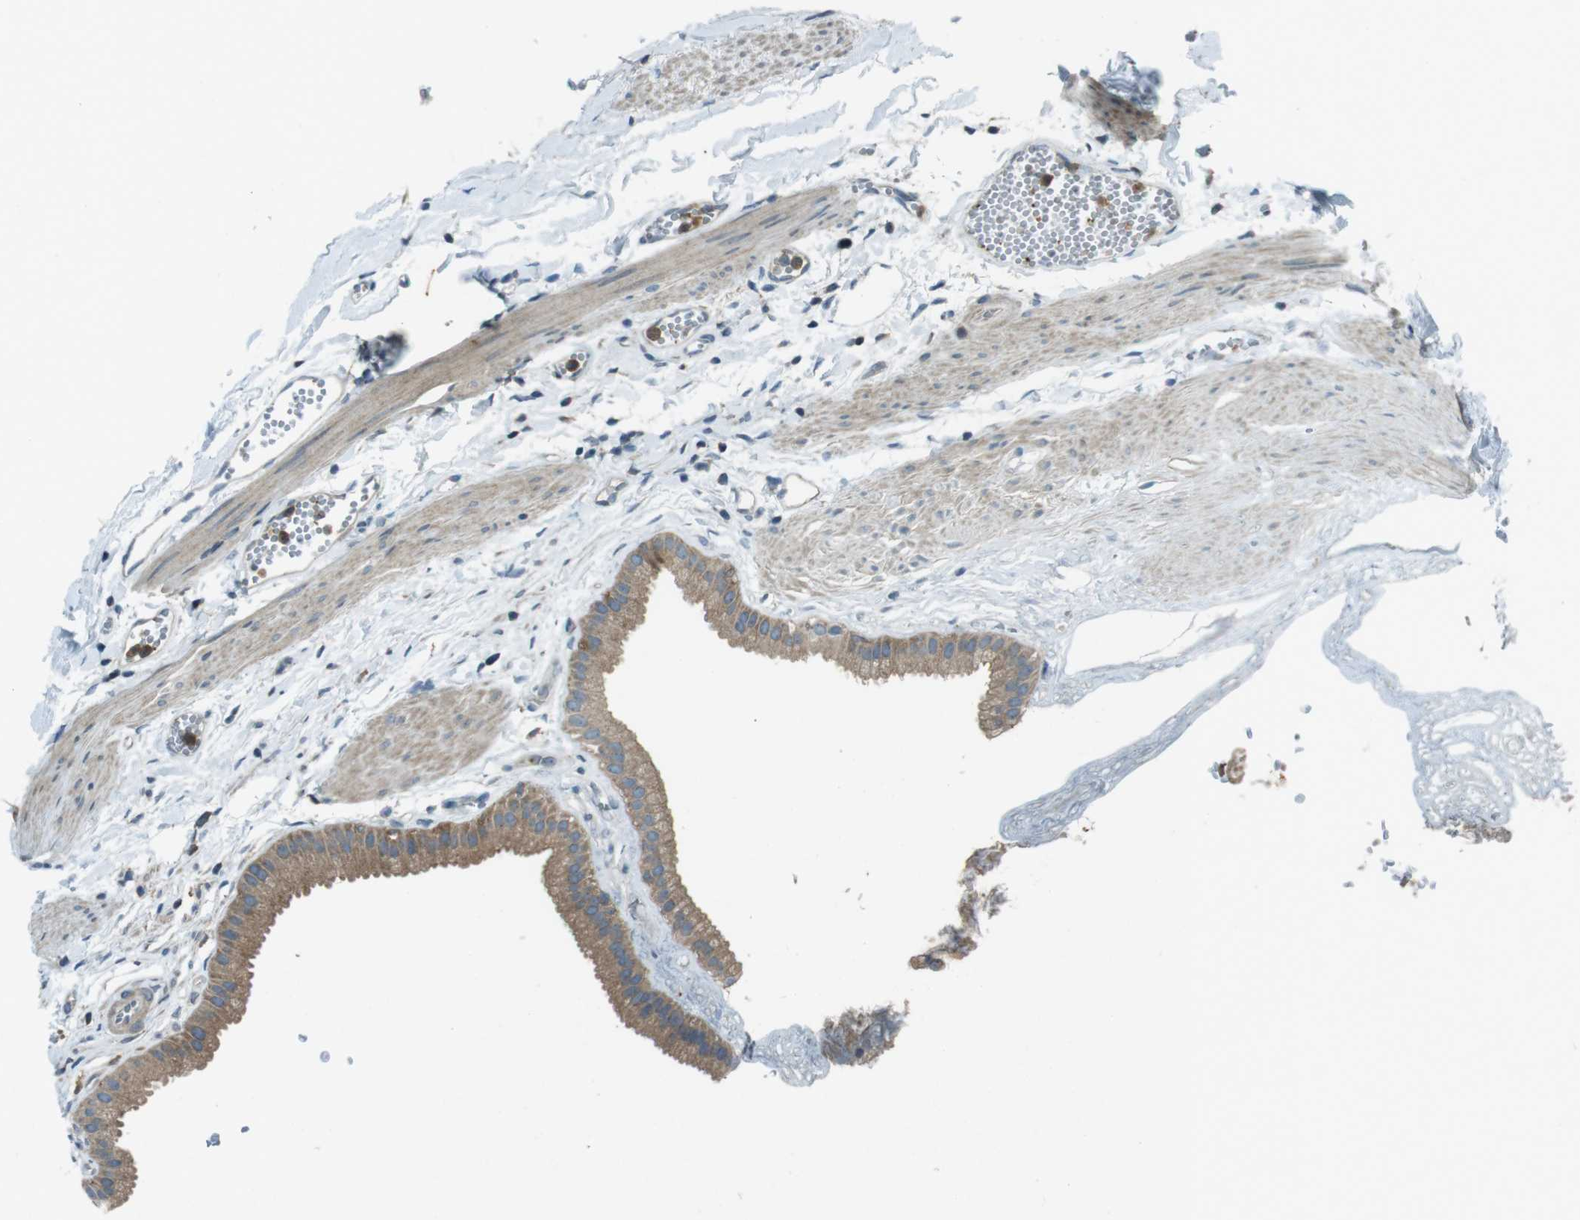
{"staining": {"intensity": "moderate", "quantity": ">75%", "location": "cytoplasmic/membranous"}, "tissue": "gallbladder", "cell_type": "Glandular cells", "image_type": "normal", "snomed": [{"axis": "morphology", "description": "Normal tissue, NOS"}, {"axis": "topography", "description": "Gallbladder"}], "caption": "Immunohistochemical staining of benign human gallbladder shows medium levels of moderate cytoplasmic/membranous expression in approximately >75% of glandular cells.", "gene": "ZYX", "patient": {"sex": "female", "age": 64}}